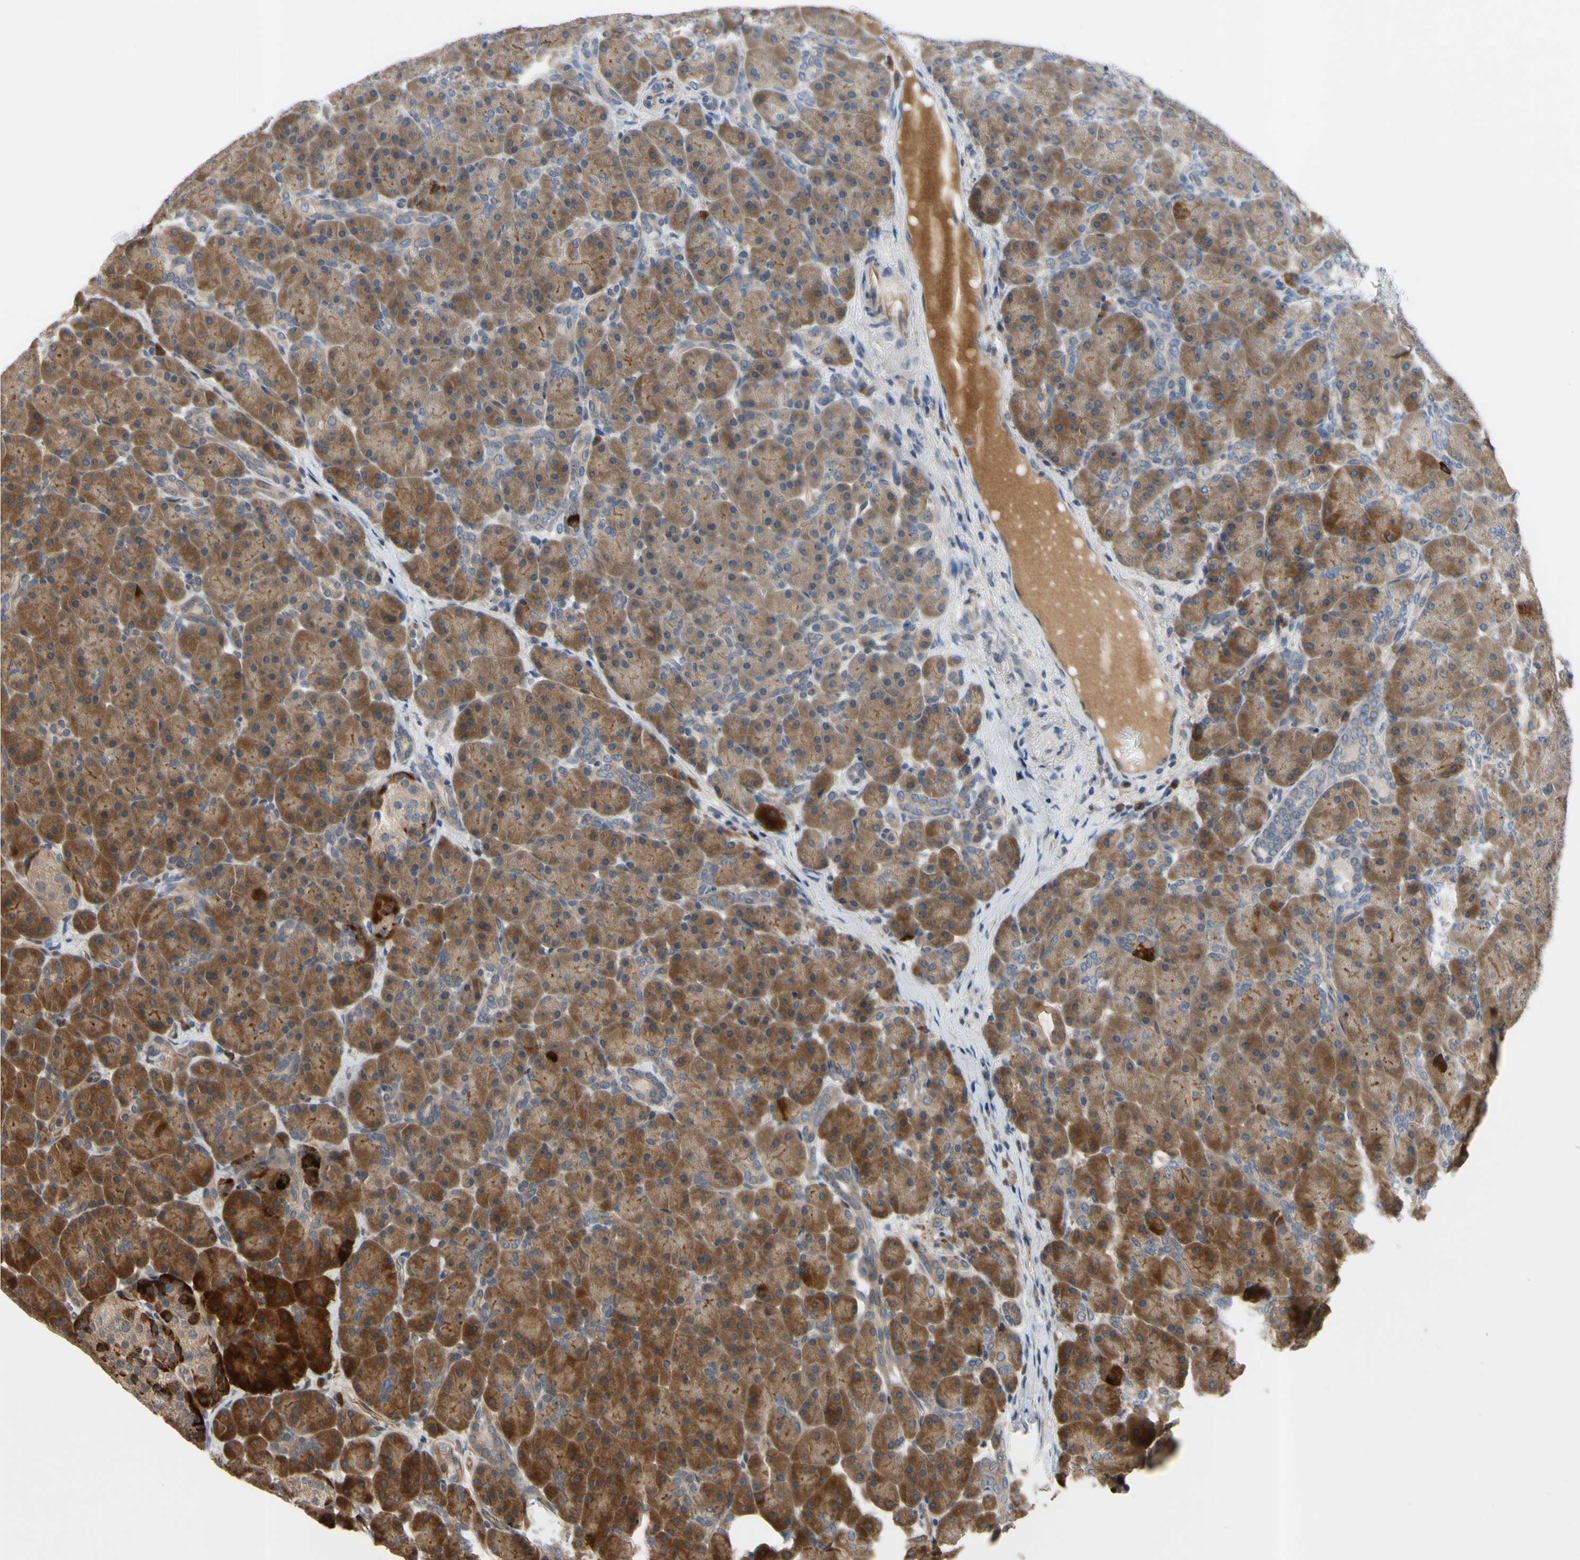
{"staining": {"intensity": "moderate", "quantity": ">75%", "location": "cytoplasmic/membranous"}, "tissue": "pancreas", "cell_type": "Exocrine glandular cells", "image_type": "normal", "snomed": [{"axis": "morphology", "description": "Normal tissue, NOS"}, {"axis": "topography", "description": "Pancreas"}], "caption": "Unremarkable pancreas reveals moderate cytoplasmic/membranous expression in about >75% of exocrine glandular cells, visualized by immunohistochemistry.", "gene": "XIAP", "patient": {"sex": "male", "age": 66}}